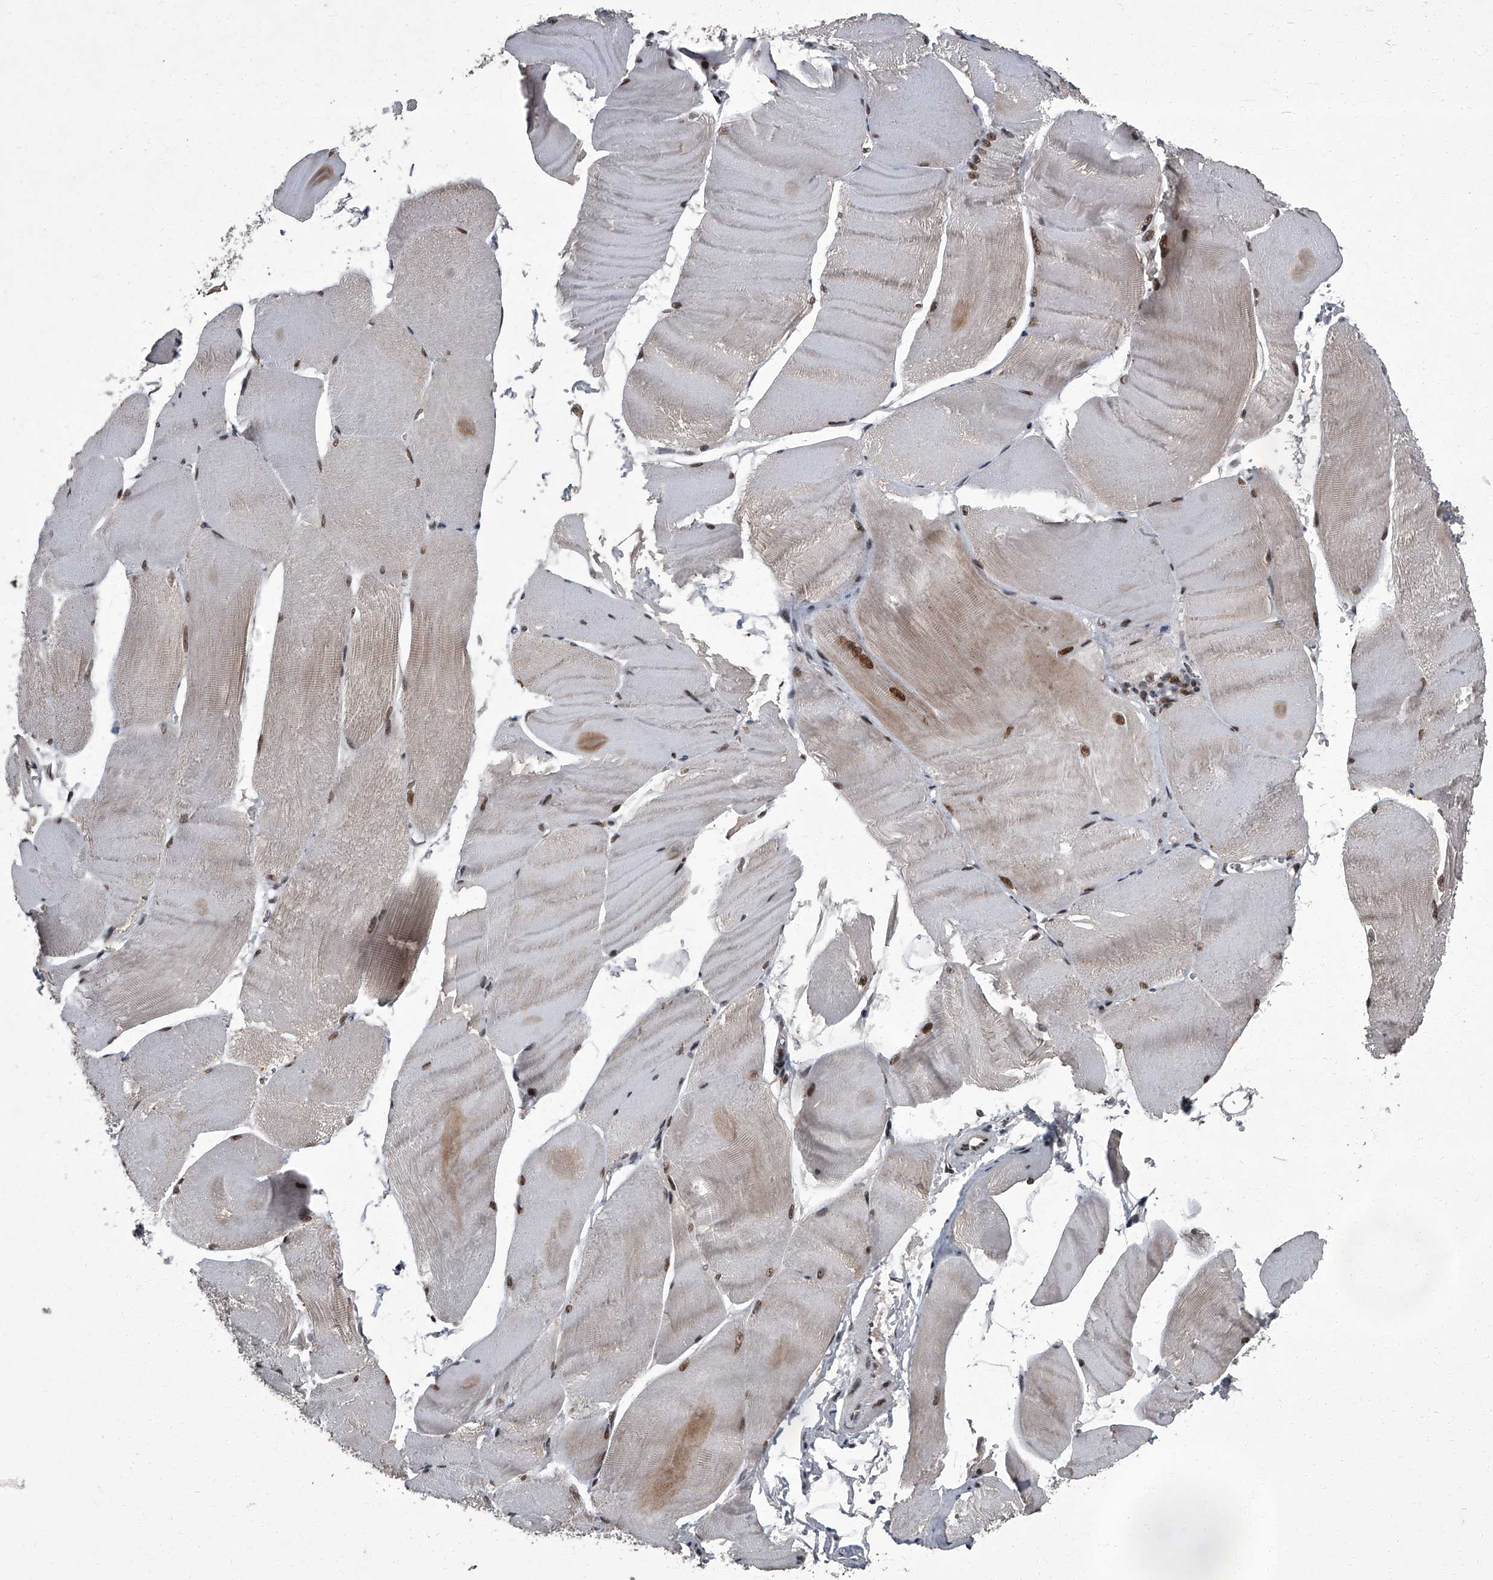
{"staining": {"intensity": "moderate", "quantity": "25%-75%", "location": "nuclear"}, "tissue": "skeletal muscle", "cell_type": "Myocytes", "image_type": "normal", "snomed": [{"axis": "morphology", "description": "Normal tissue, NOS"}, {"axis": "morphology", "description": "Basal cell carcinoma"}, {"axis": "topography", "description": "Skeletal muscle"}], "caption": "Moderate nuclear protein positivity is seen in approximately 25%-75% of myocytes in skeletal muscle. Nuclei are stained in blue.", "gene": "ZNF518B", "patient": {"sex": "female", "age": 64}}